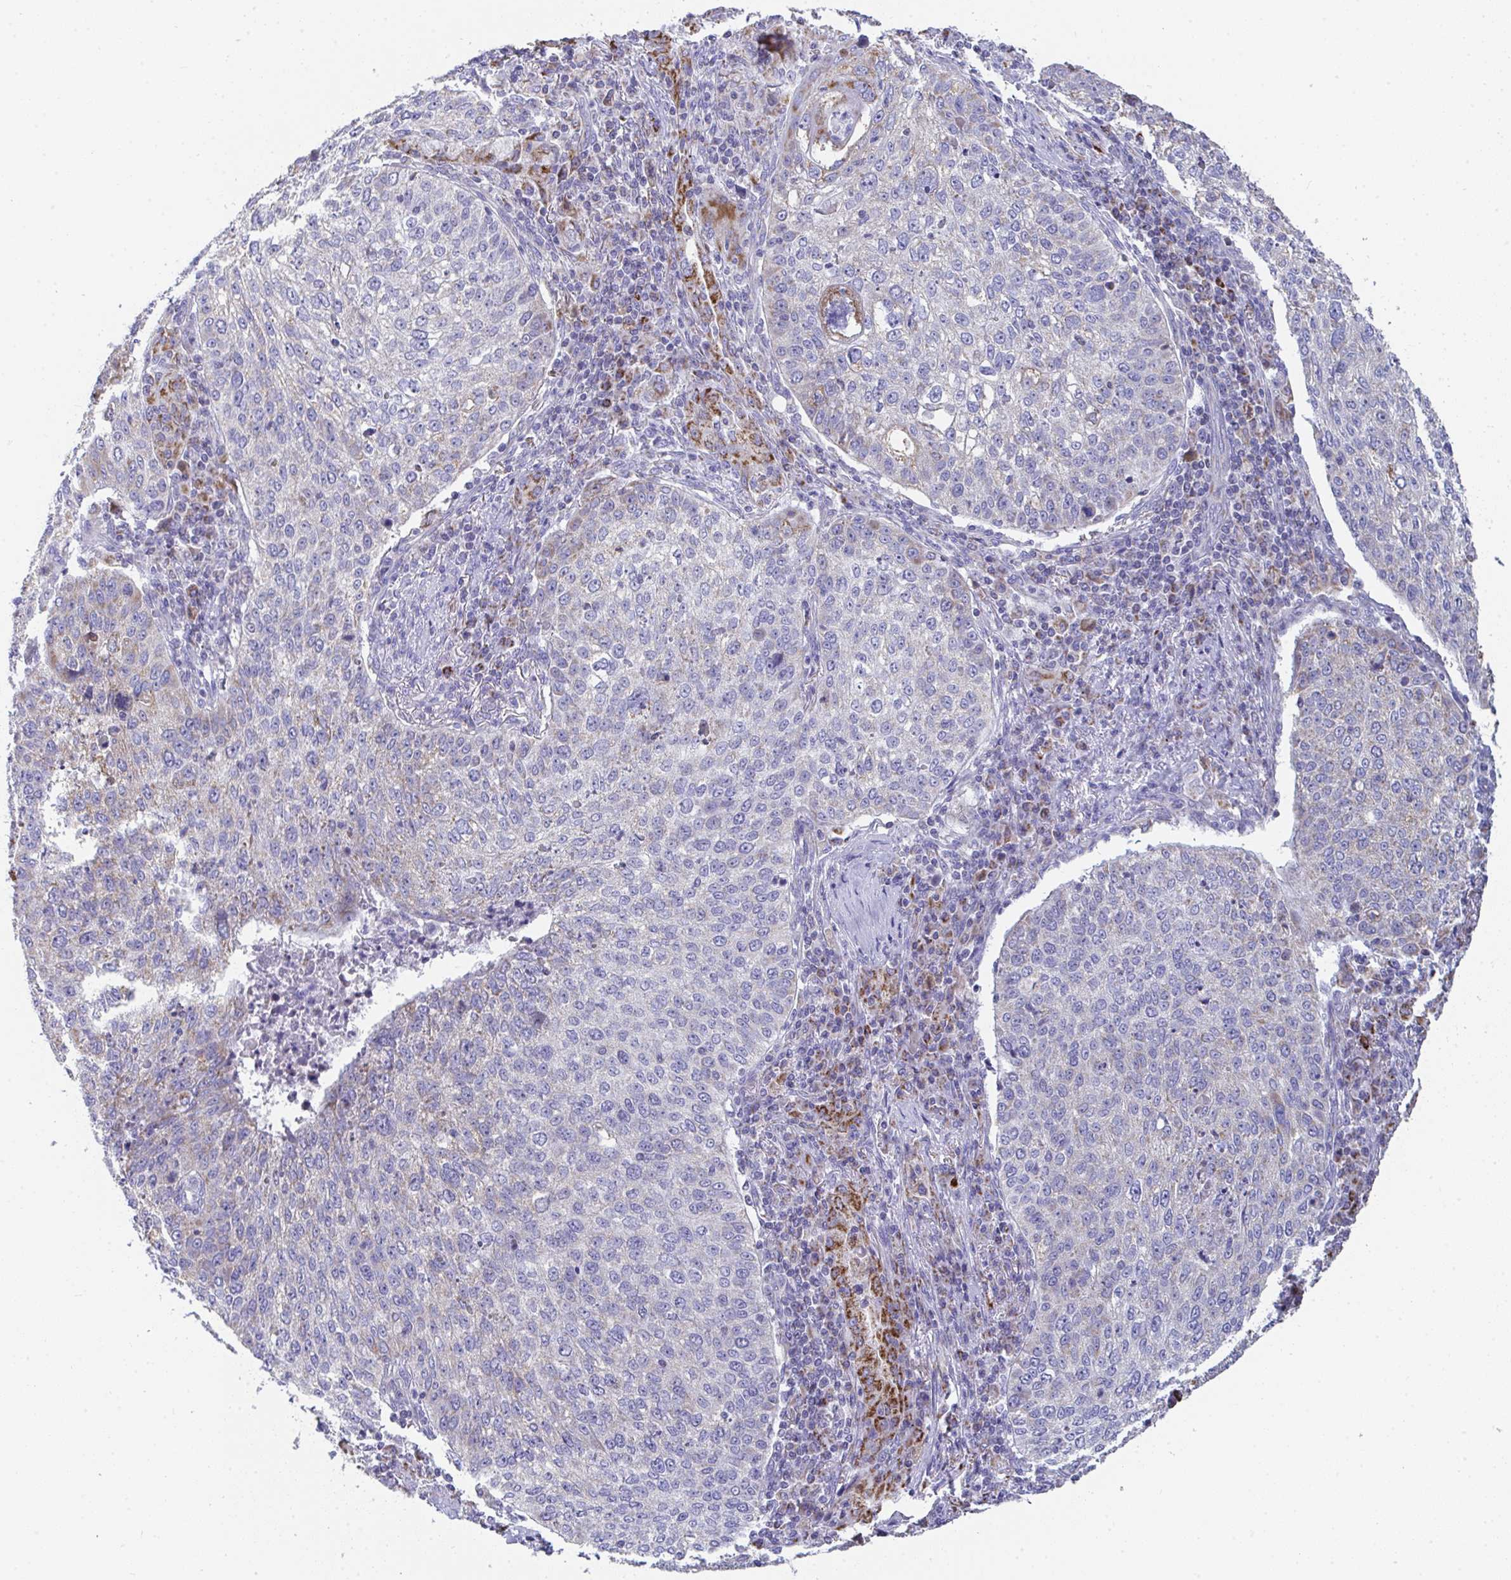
{"staining": {"intensity": "moderate", "quantity": "<25%", "location": "cytoplasmic/membranous"}, "tissue": "lung cancer", "cell_type": "Tumor cells", "image_type": "cancer", "snomed": [{"axis": "morphology", "description": "Squamous cell carcinoma, NOS"}, {"axis": "topography", "description": "Lung"}], "caption": "Immunohistochemical staining of human lung squamous cell carcinoma shows low levels of moderate cytoplasmic/membranous staining in approximately <25% of tumor cells.", "gene": "AIFM1", "patient": {"sex": "male", "age": 63}}